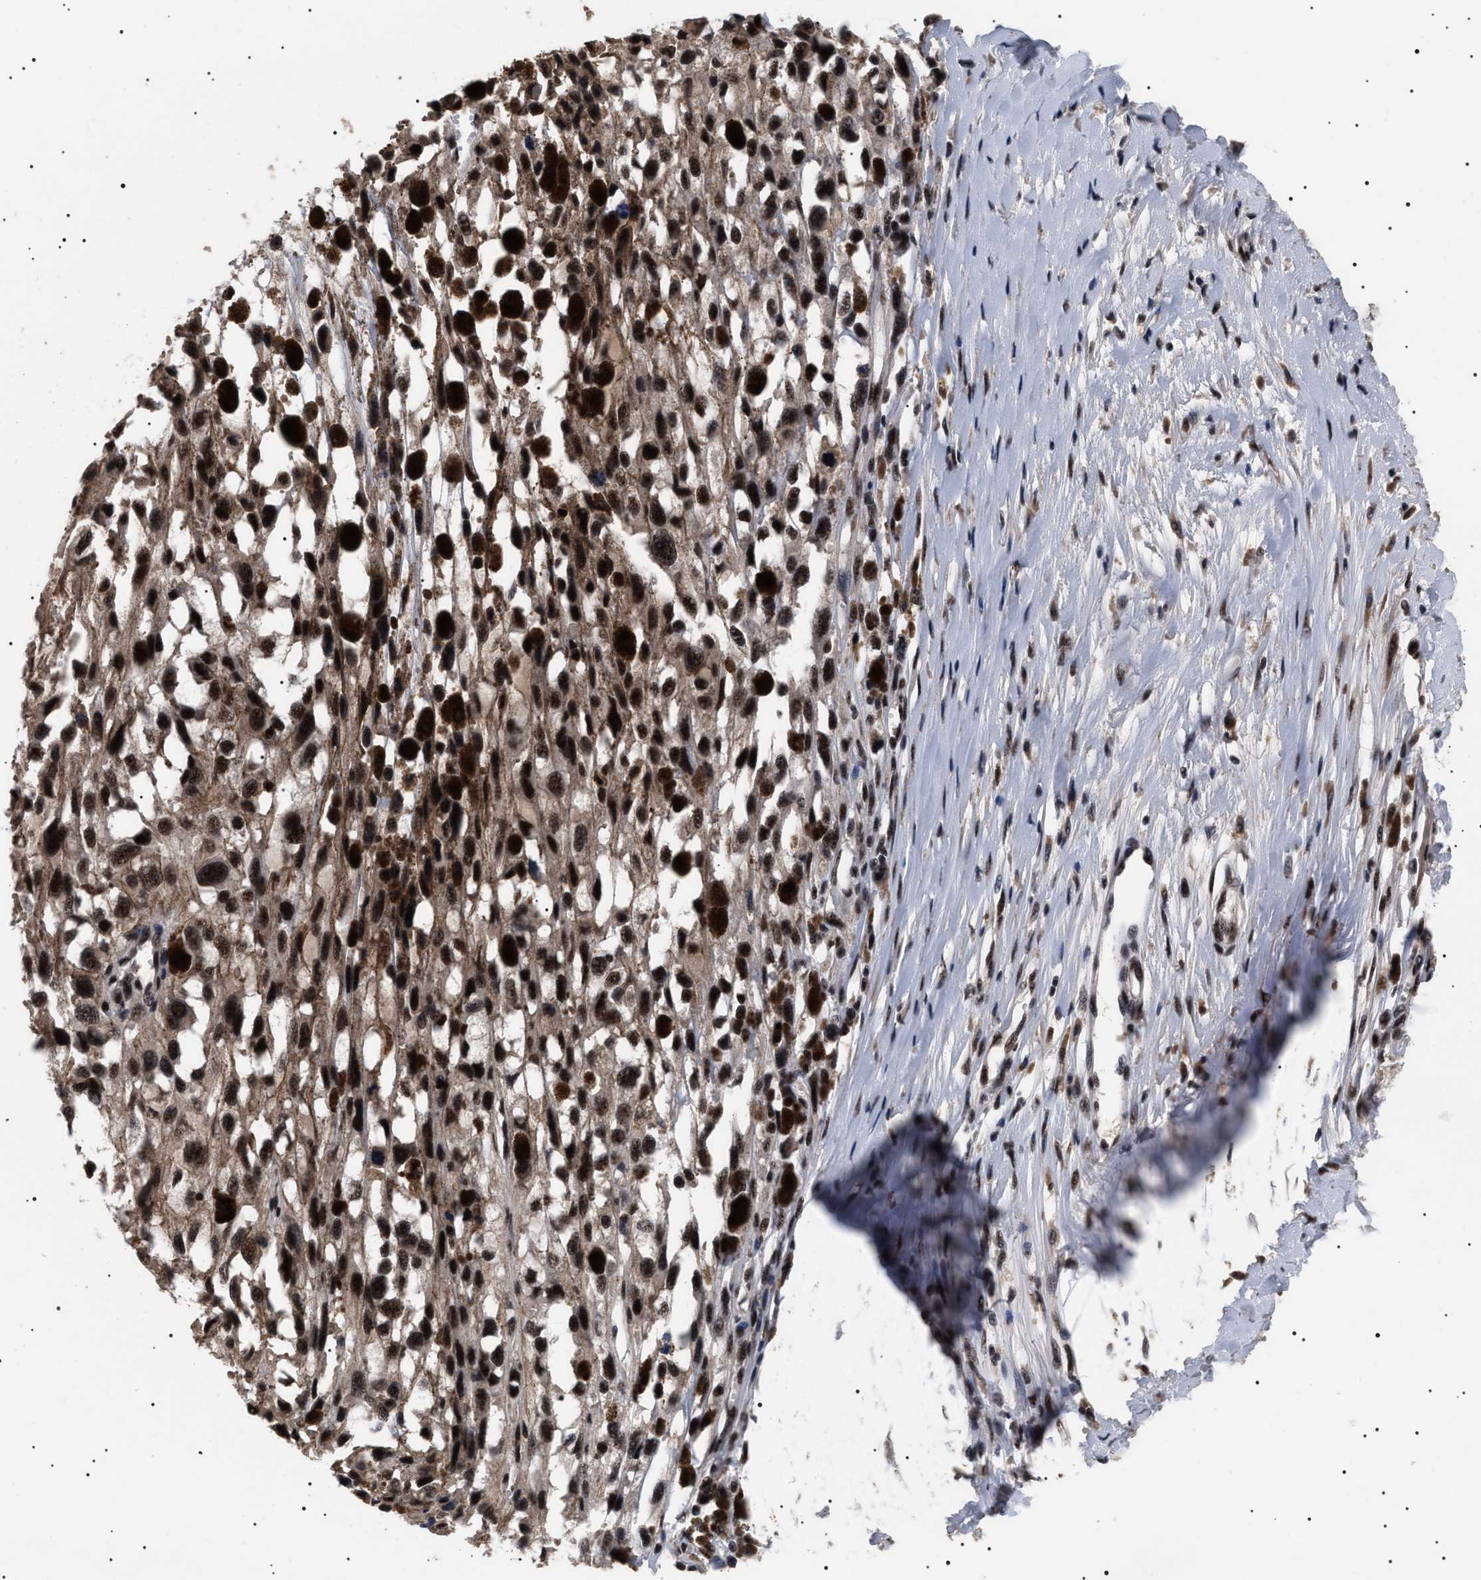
{"staining": {"intensity": "strong", "quantity": ">75%", "location": "nuclear"}, "tissue": "melanoma", "cell_type": "Tumor cells", "image_type": "cancer", "snomed": [{"axis": "morphology", "description": "Malignant melanoma, Metastatic site"}, {"axis": "topography", "description": "Lymph node"}], "caption": "High-magnification brightfield microscopy of malignant melanoma (metastatic site) stained with DAB (3,3'-diaminobenzidine) (brown) and counterstained with hematoxylin (blue). tumor cells exhibit strong nuclear positivity is identified in approximately>75% of cells. Using DAB (3,3'-diaminobenzidine) (brown) and hematoxylin (blue) stains, captured at high magnification using brightfield microscopy.", "gene": "CAAP1", "patient": {"sex": "male", "age": 59}}